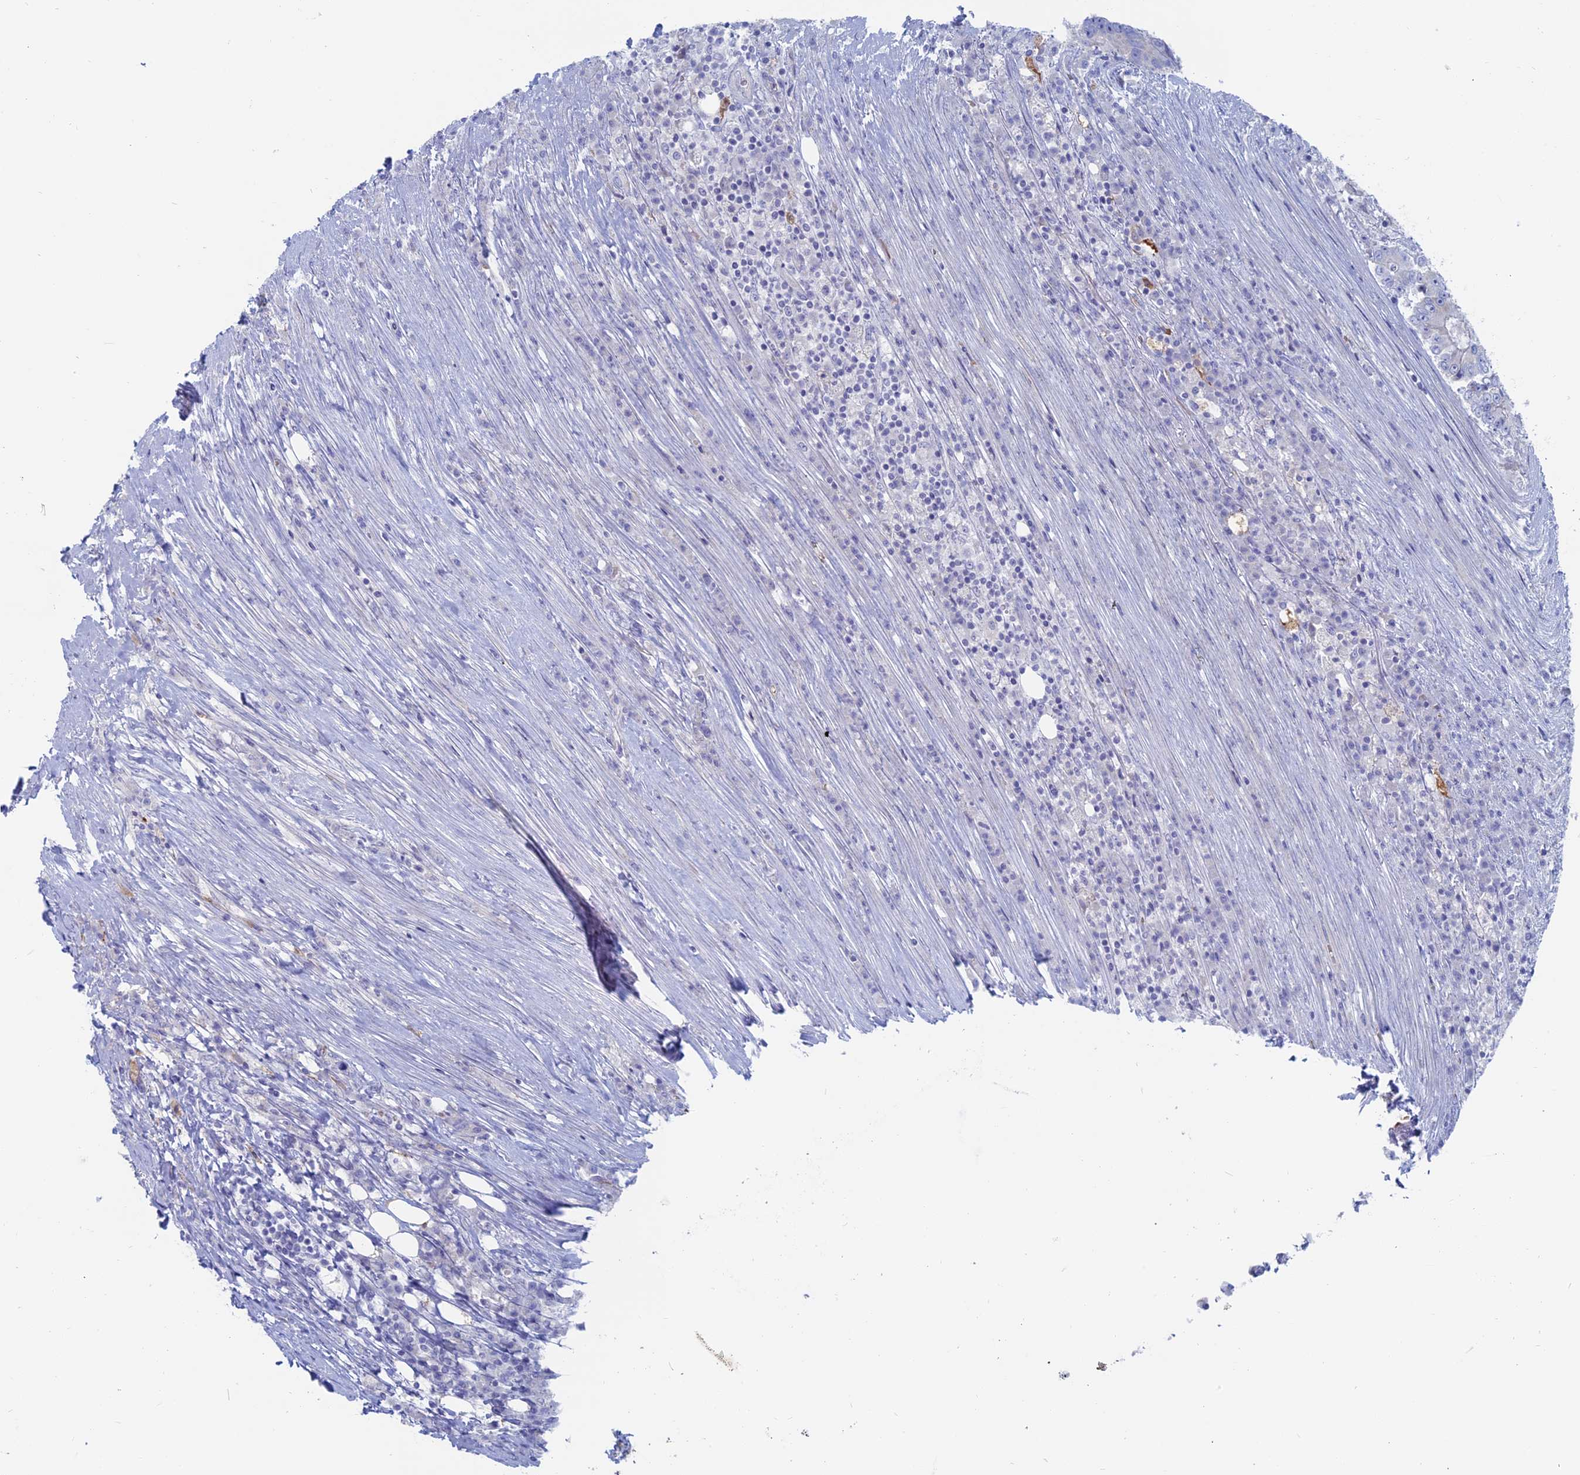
{"staining": {"intensity": "negative", "quantity": "none", "location": "none"}, "tissue": "colorectal cancer", "cell_type": "Tumor cells", "image_type": "cancer", "snomed": [{"axis": "morphology", "description": "Adenocarcinoma, NOS"}, {"axis": "topography", "description": "Colon"}], "caption": "Immunohistochemistry histopathology image of human colorectal cancer stained for a protein (brown), which reveals no staining in tumor cells.", "gene": "TBC1D30", "patient": {"sex": "male", "age": 83}}